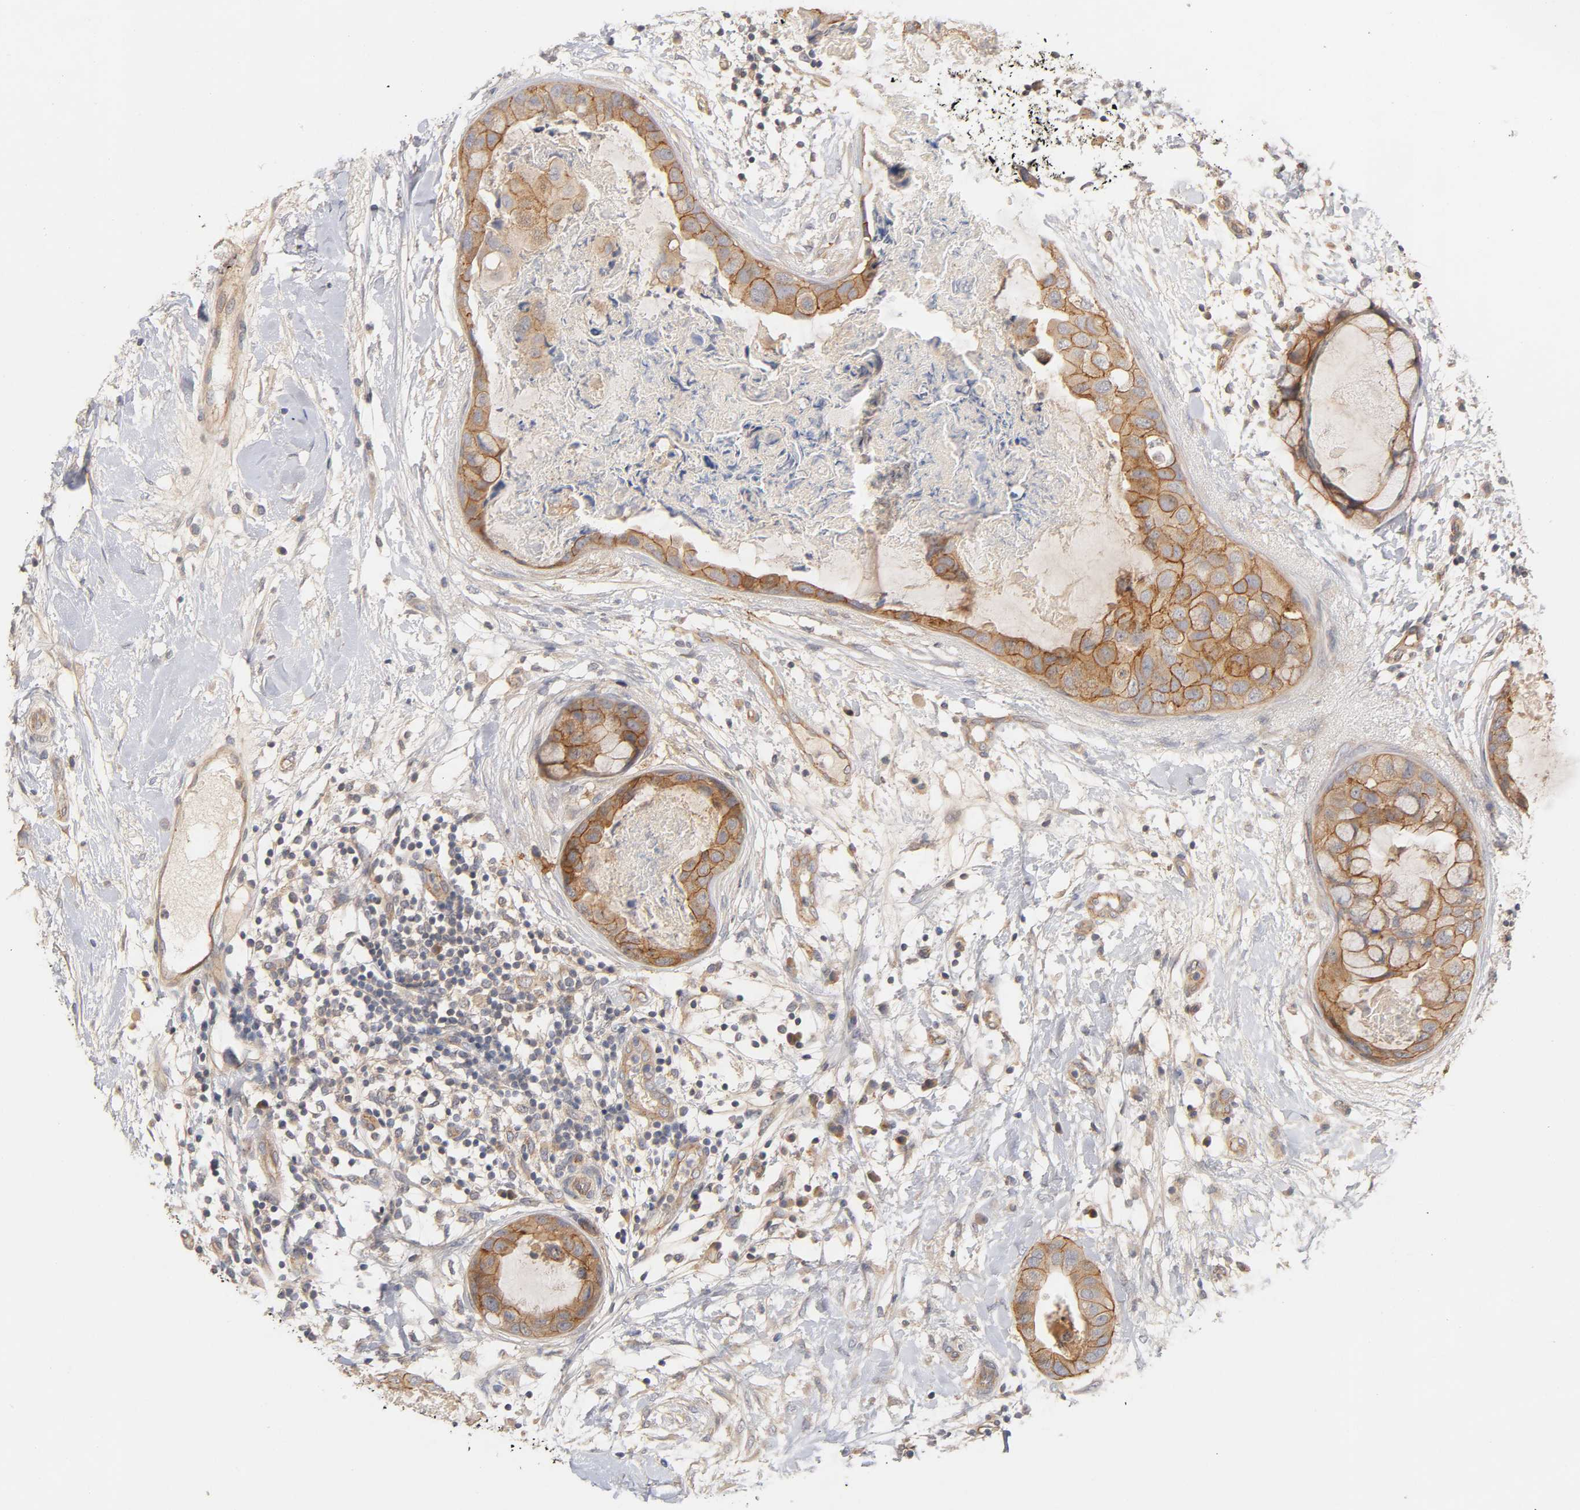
{"staining": {"intensity": "moderate", "quantity": ">75%", "location": "cytoplasmic/membranous"}, "tissue": "breast cancer", "cell_type": "Tumor cells", "image_type": "cancer", "snomed": [{"axis": "morphology", "description": "Duct carcinoma"}, {"axis": "topography", "description": "Breast"}], "caption": "Protein expression by immunohistochemistry reveals moderate cytoplasmic/membranous positivity in about >75% of tumor cells in breast cancer (intraductal carcinoma). Using DAB (brown) and hematoxylin (blue) stains, captured at high magnification using brightfield microscopy.", "gene": "PDZD11", "patient": {"sex": "female", "age": 40}}